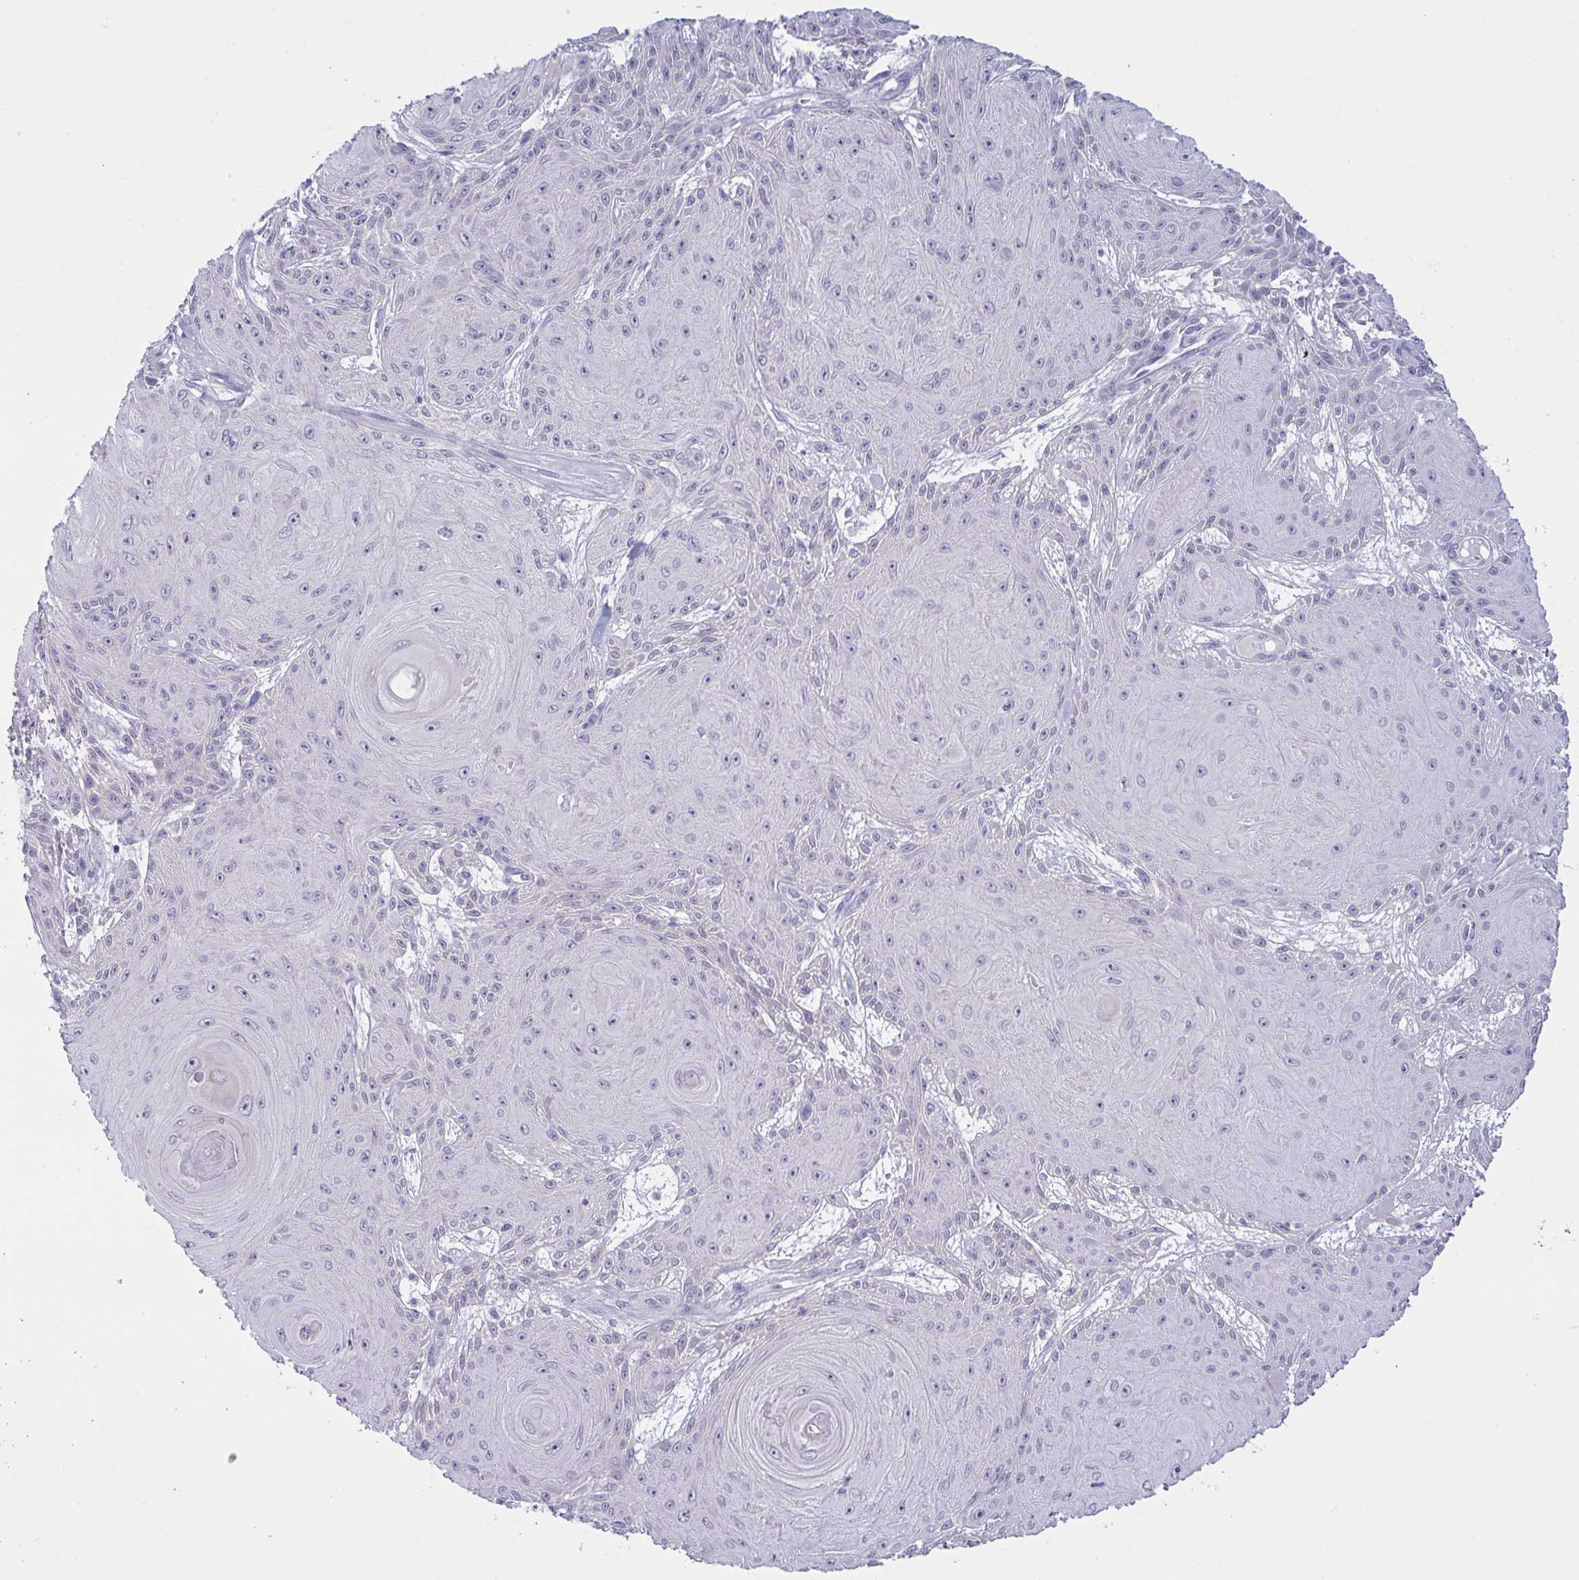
{"staining": {"intensity": "negative", "quantity": "none", "location": "none"}, "tissue": "skin cancer", "cell_type": "Tumor cells", "image_type": "cancer", "snomed": [{"axis": "morphology", "description": "Squamous cell carcinoma, NOS"}, {"axis": "topography", "description": "Skin"}], "caption": "Human squamous cell carcinoma (skin) stained for a protein using immunohistochemistry reveals no positivity in tumor cells.", "gene": "TENT5D", "patient": {"sex": "male", "age": 88}}